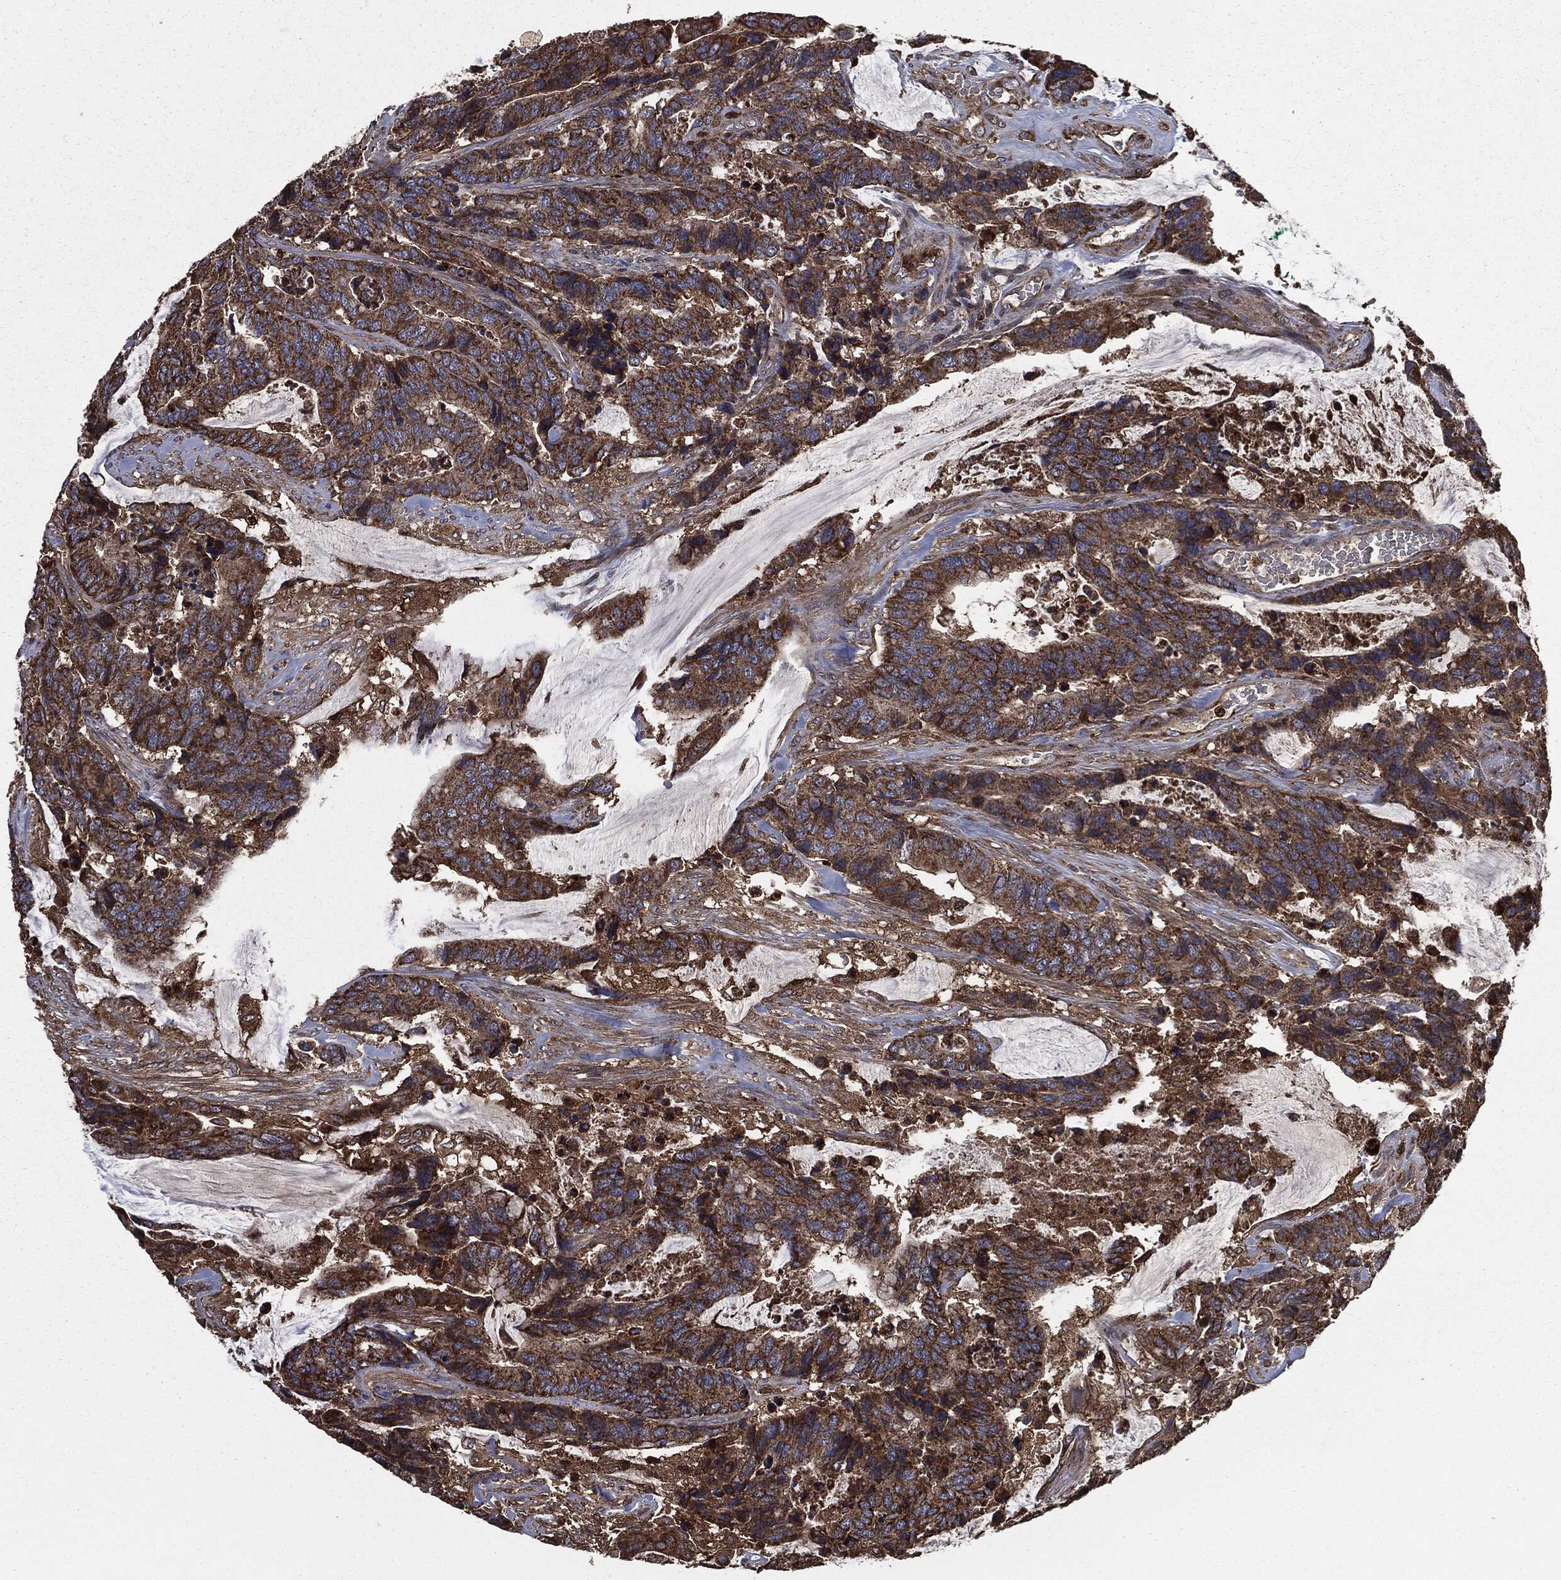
{"staining": {"intensity": "strong", "quantity": ">75%", "location": "cytoplasmic/membranous"}, "tissue": "colorectal cancer", "cell_type": "Tumor cells", "image_type": "cancer", "snomed": [{"axis": "morphology", "description": "Adenocarcinoma, NOS"}, {"axis": "topography", "description": "Rectum"}], "caption": "A brown stain labels strong cytoplasmic/membranous expression of a protein in colorectal cancer tumor cells. (IHC, brightfield microscopy, high magnification).", "gene": "MAPK6", "patient": {"sex": "female", "age": 59}}